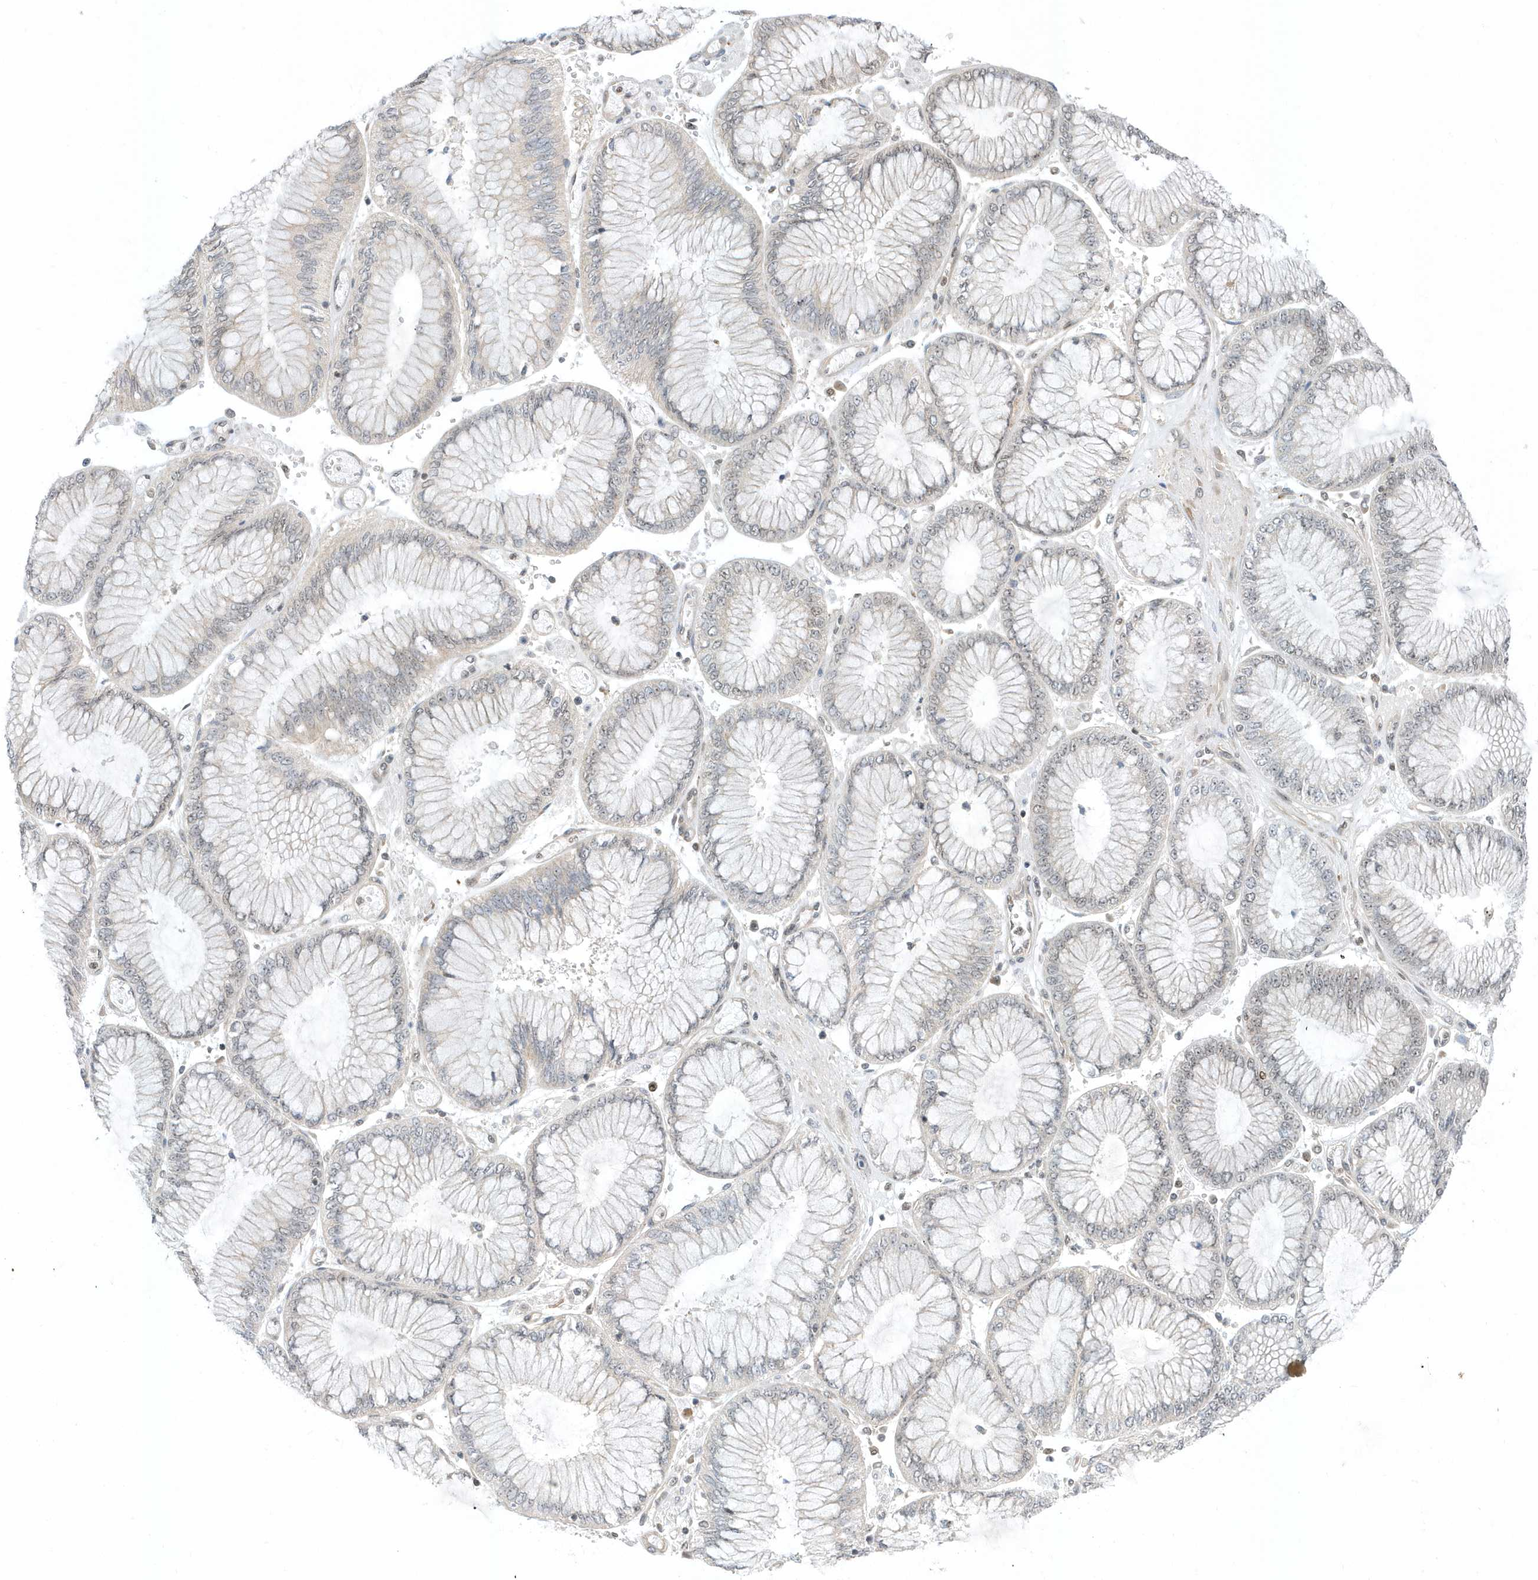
{"staining": {"intensity": "negative", "quantity": "none", "location": "none"}, "tissue": "stomach cancer", "cell_type": "Tumor cells", "image_type": "cancer", "snomed": [{"axis": "morphology", "description": "Adenocarcinoma, NOS"}, {"axis": "topography", "description": "Stomach"}], "caption": "High power microscopy micrograph of an immunohistochemistry (IHC) image of stomach adenocarcinoma, revealing no significant positivity in tumor cells. (DAB immunohistochemistry with hematoxylin counter stain).", "gene": "ZNF740", "patient": {"sex": "male", "age": 76}}